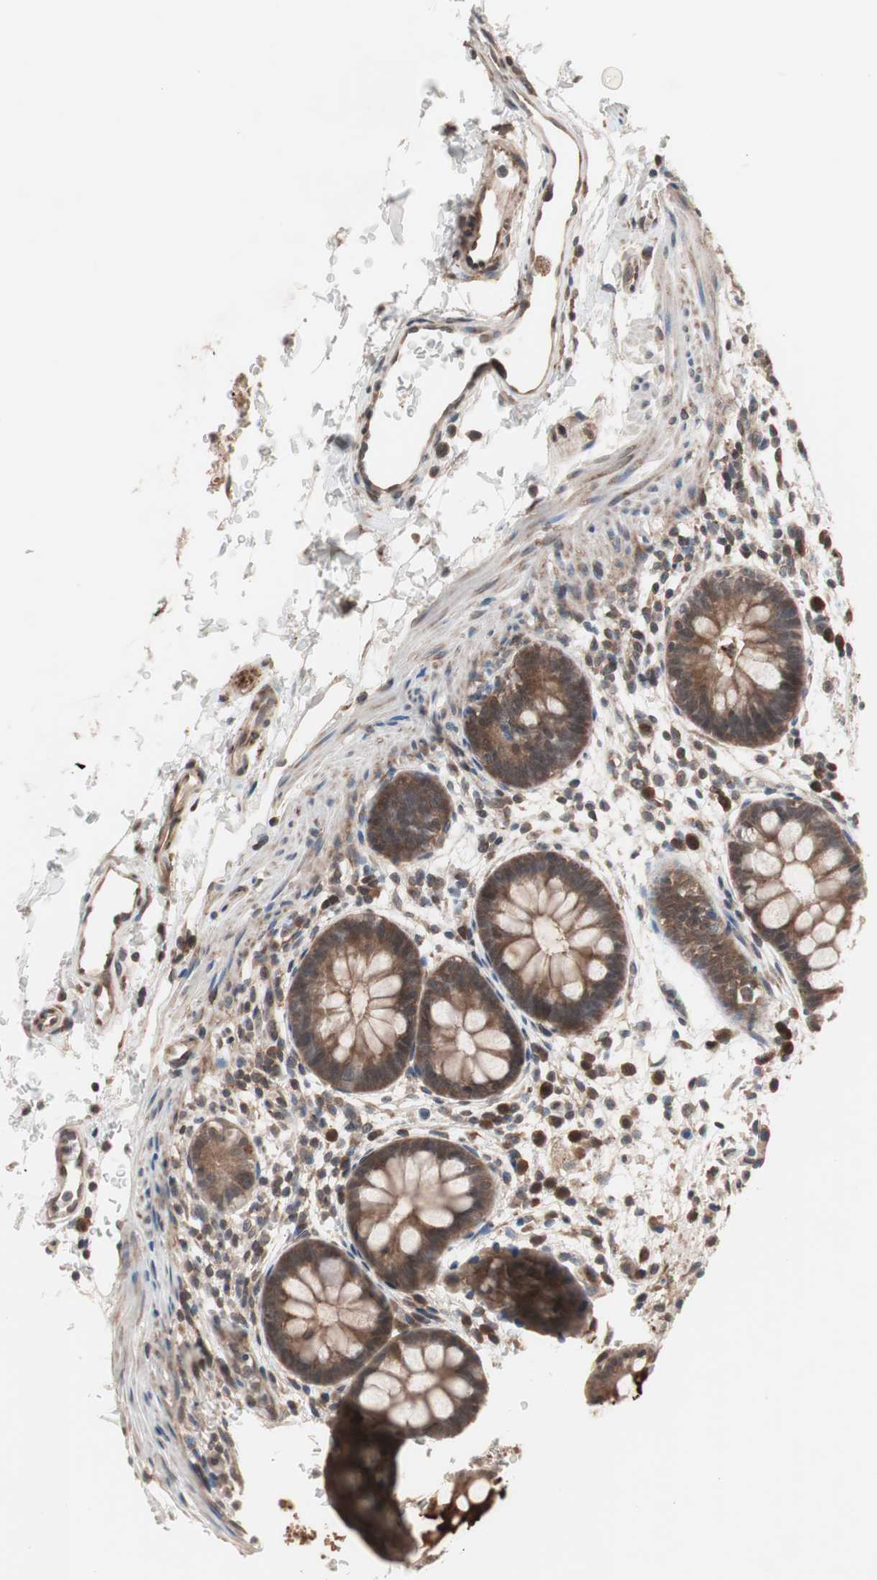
{"staining": {"intensity": "weak", "quantity": ">75%", "location": "cytoplasmic/membranous"}, "tissue": "rectum", "cell_type": "Glandular cells", "image_type": "normal", "snomed": [{"axis": "morphology", "description": "Normal tissue, NOS"}, {"axis": "topography", "description": "Rectum"}], "caption": "Immunohistochemistry micrograph of normal rectum stained for a protein (brown), which reveals low levels of weak cytoplasmic/membranous positivity in approximately >75% of glandular cells.", "gene": "IRS1", "patient": {"sex": "female", "age": 24}}